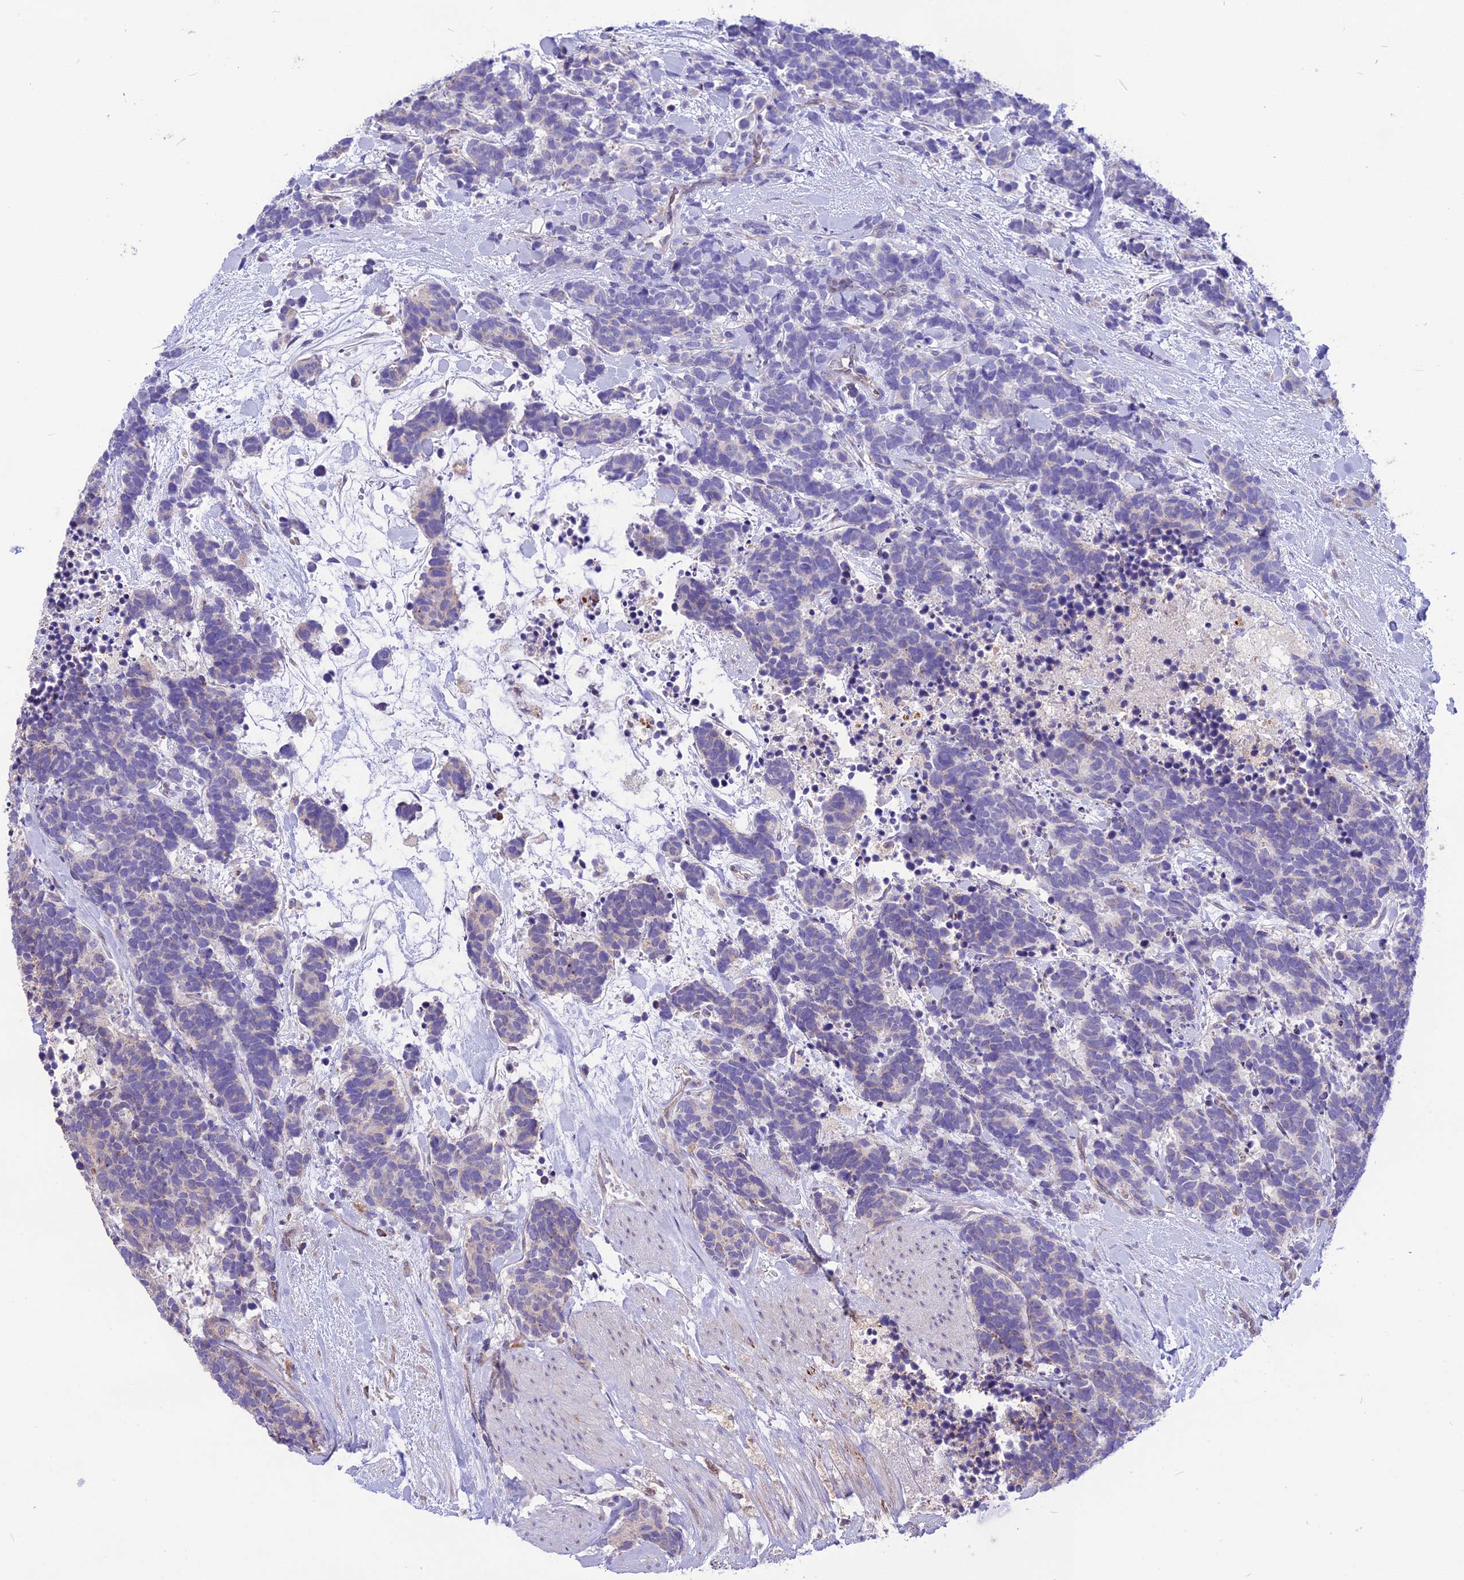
{"staining": {"intensity": "negative", "quantity": "none", "location": "none"}, "tissue": "carcinoid", "cell_type": "Tumor cells", "image_type": "cancer", "snomed": [{"axis": "morphology", "description": "Carcinoma, NOS"}, {"axis": "morphology", "description": "Carcinoid, malignant, NOS"}, {"axis": "topography", "description": "Prostate"}], "caption": "The immunohistochemistry (IHC) micrograph has no significant staining in tumor cells of malignant carcinoid tissue.", "gene": "DOC2B", "patient": {"sex": "male", "age": 57}}